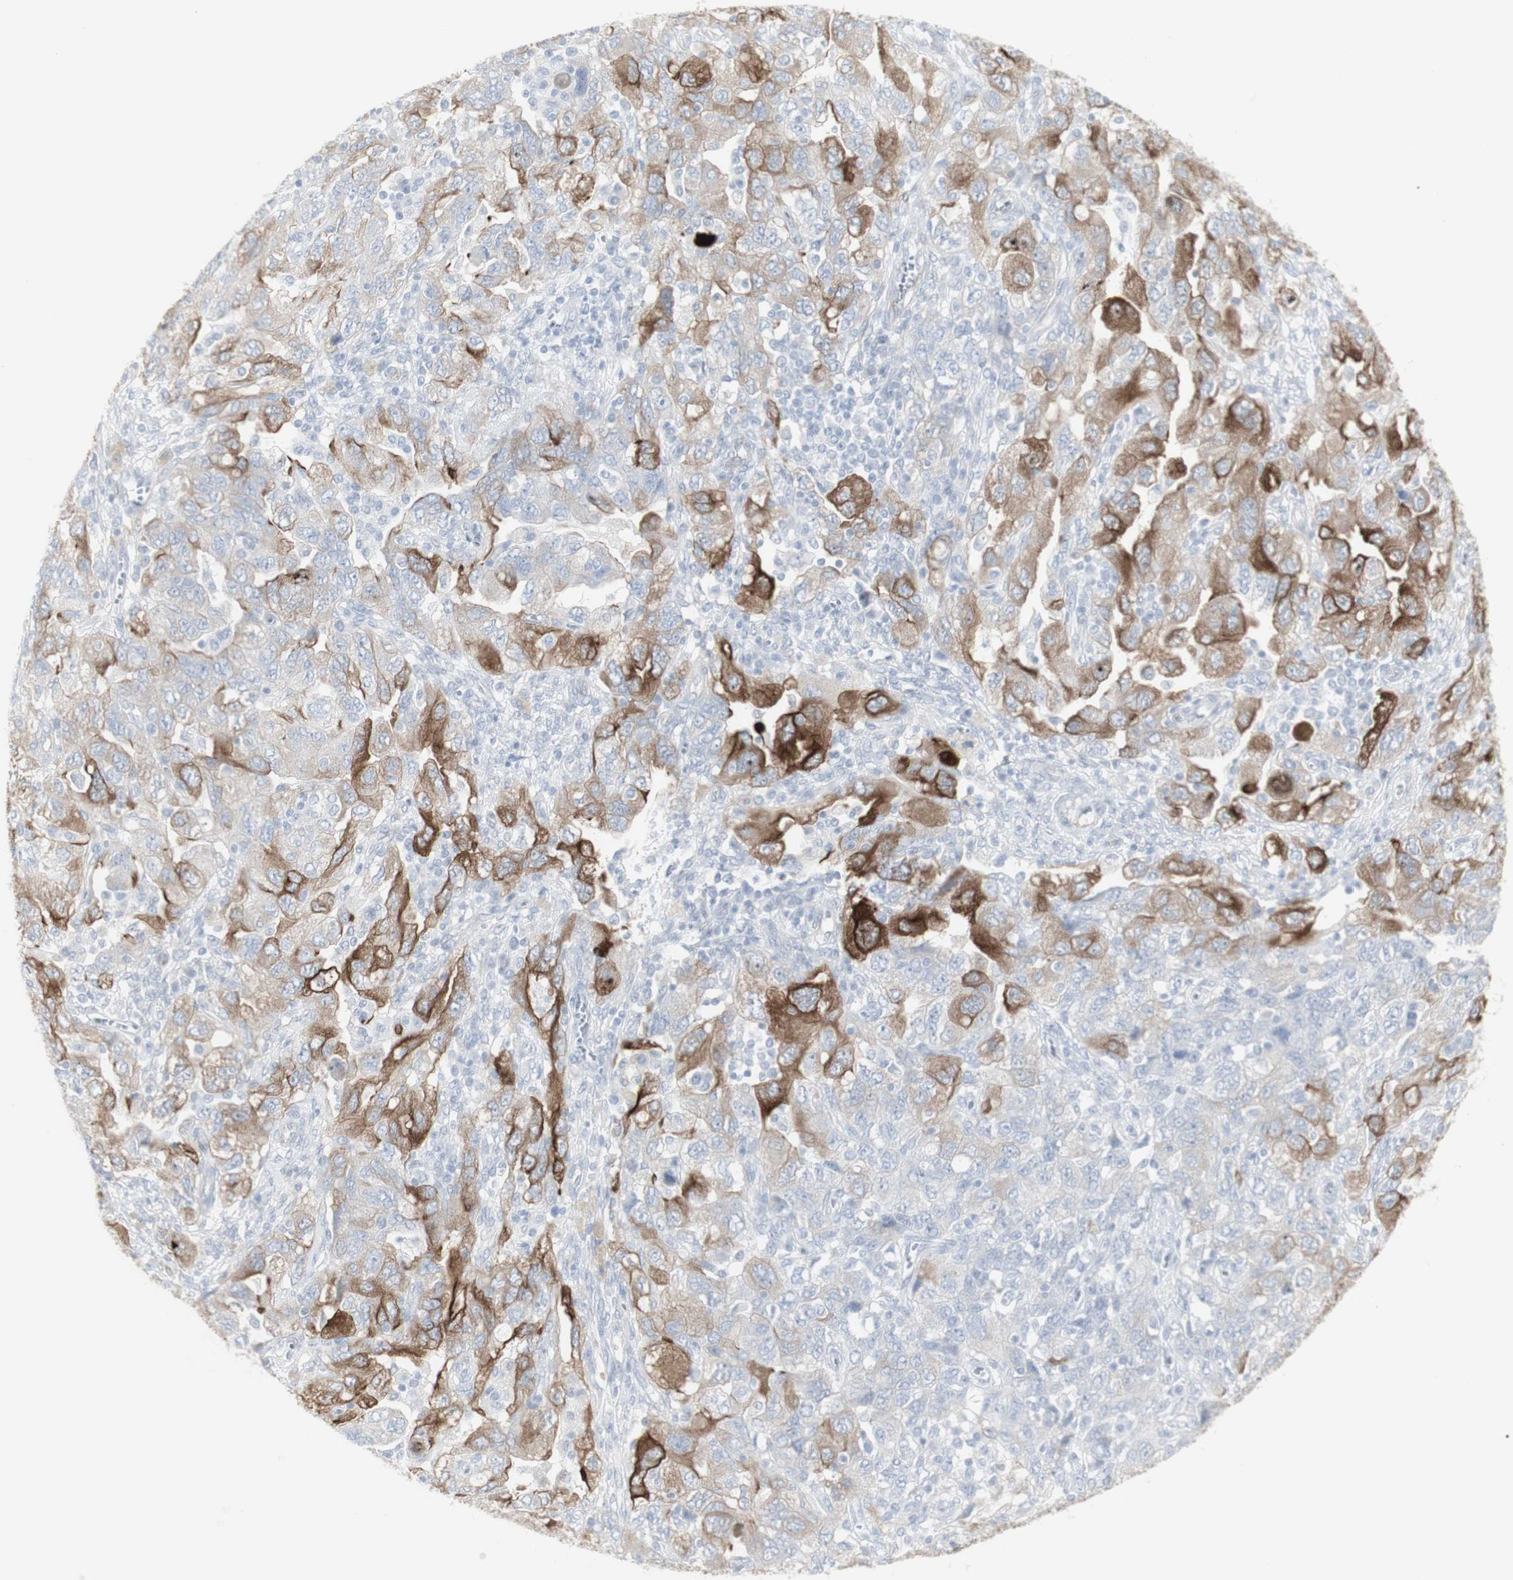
{"staining": {"intensity": "strong", "quantity": ">75%", "location": "cytoplasmic/membranous"}, "tissue": "ovarian cancer", "cell_type": "Tumor cells", "image_type": "cancer", "snomed": [{"axis": "morphology", "description": "Carcinoma, NOS"}, {"axis": "morphology", "description": "Cystadenocarcinoma, serous, NOS"}, {"axis": "topography", "description": "Ovary"}], "caption": "Brown immunohistochemical staining in human ovarian carcinoma demonstrates strong cytoplasmic/membranous staining in approximately >75% of tumor cells.", "gene": "ENSG00000198211", "patient": {"sex": "female", "age": 69}}